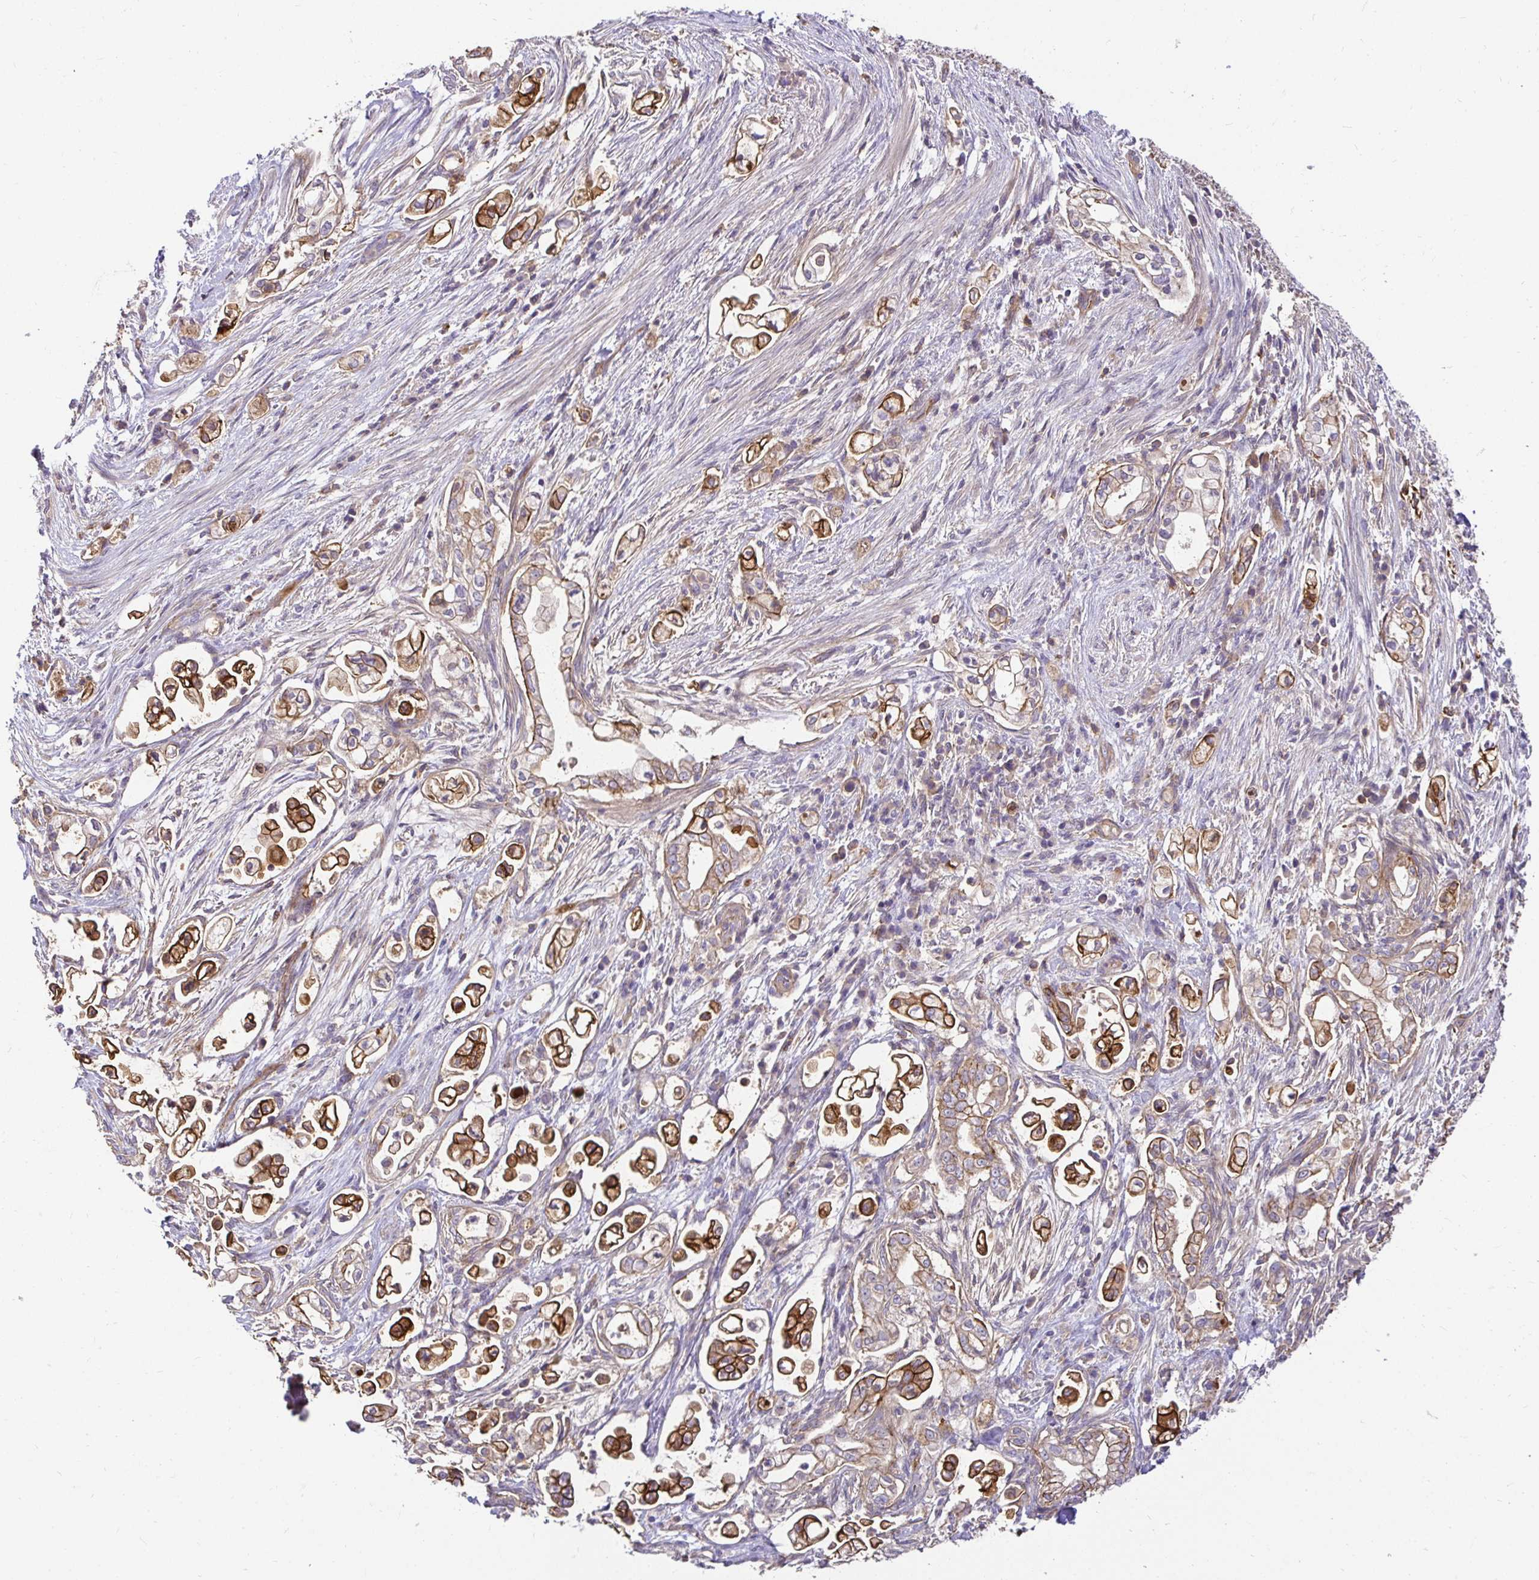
{"staining": {"intensity": "strong", "quantity": ">75%", "location": "cytoplasmic/membranous"}, "tissue": "pancreatic cancer", "cell_type": "Tumor cells", "image_type": "cancer", "snomed": [{"axis": "morphology", "description": "Adenocarcinoma, NOS"}, {"axis": "topography", "description": "Pancreas"}], "caption": "Immunohistochemistry (DAB) staining of human pancreatic adenocarcinoma displays strong cytoplasmic/membranous protein positivity in approximately >75% of tumor cells.", "gene": "SLC9A1", "patient": {"sex": "female", "age": 69}}